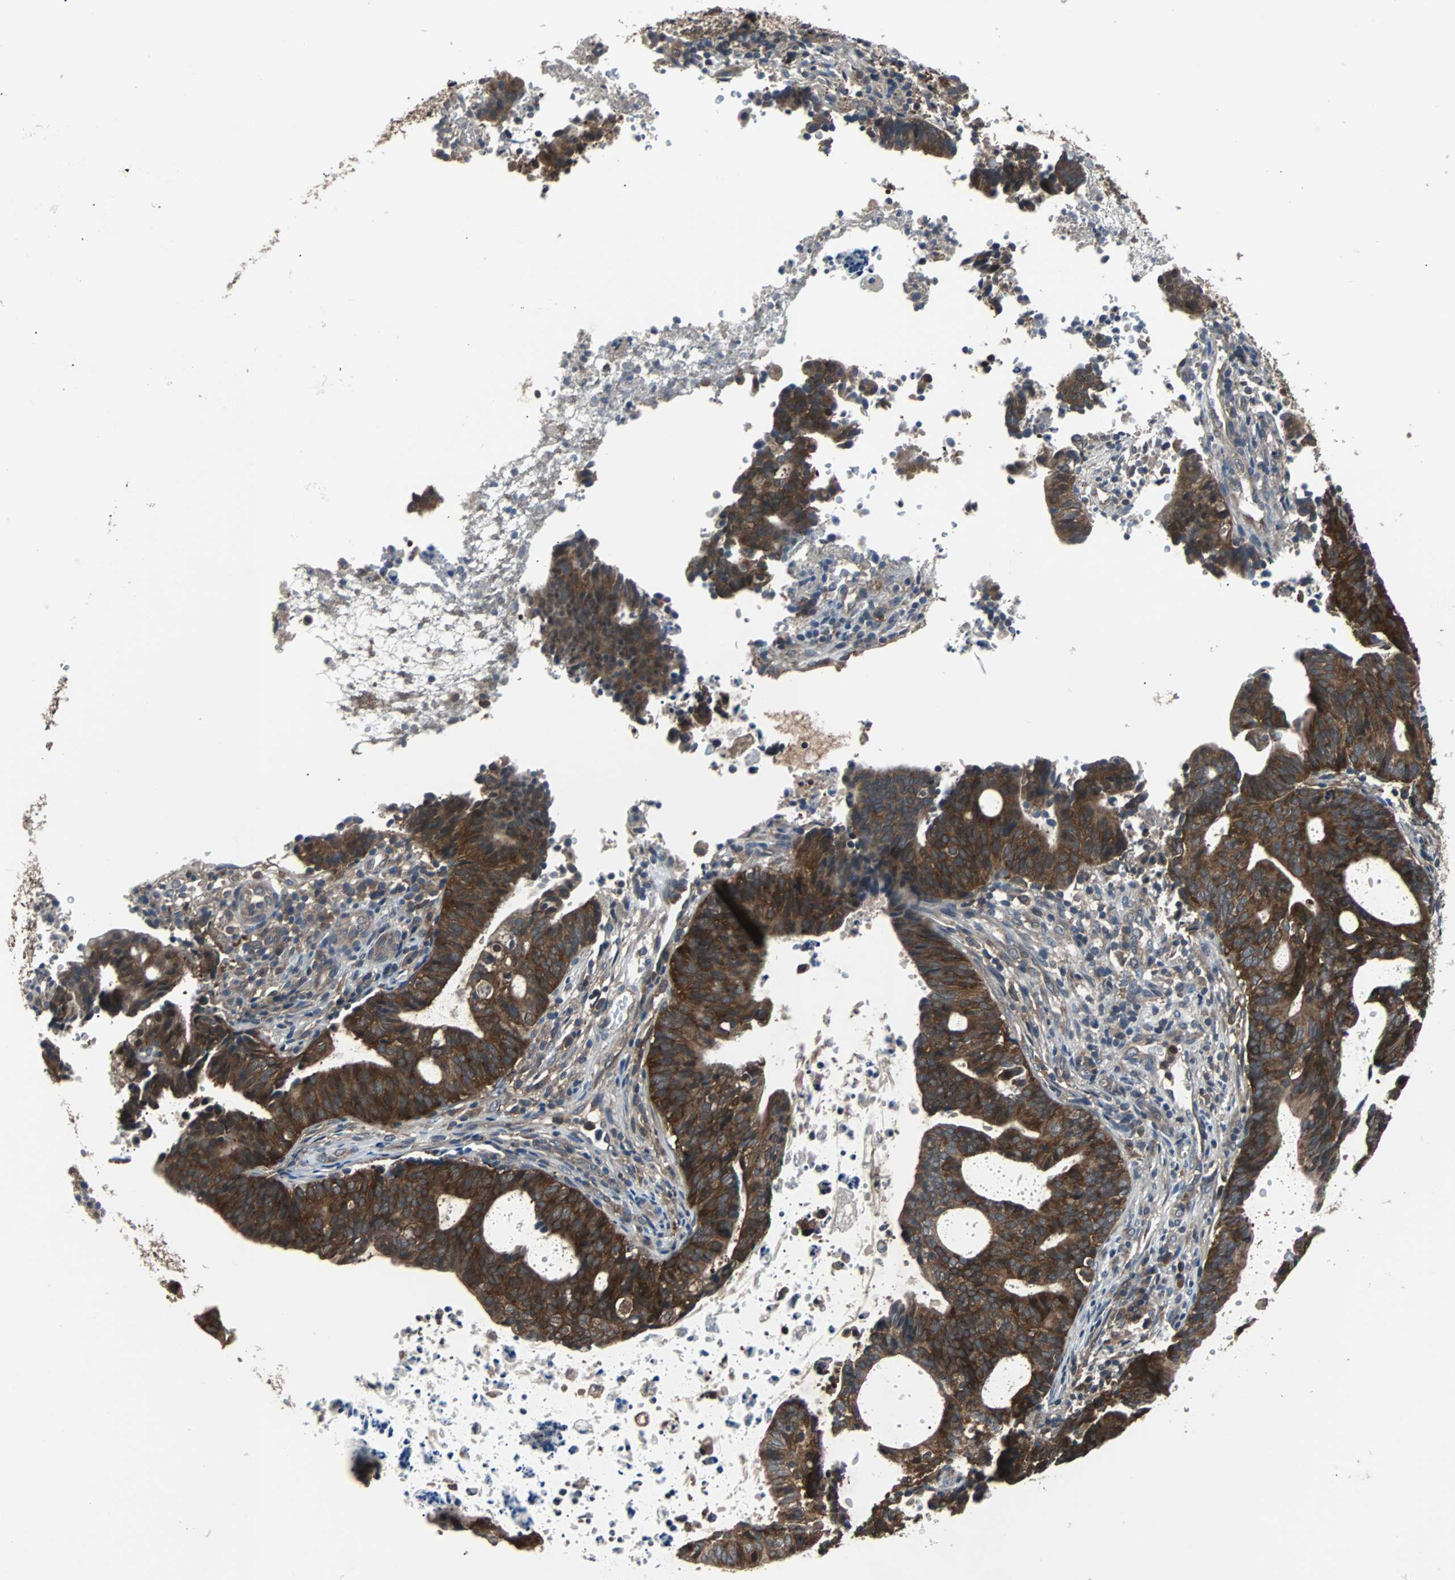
{"staining": {"intensity": "strong", "quantity": ">75%", "location": "cytoplasmic/membranous"}, "tissue": "endometrial cancer", "cell_type": "Tumor cells", "image_type": "cancer", "snomed": [{"axis": "morphology", "description": "Adenocarcinoma, NOS"}, {"axis": "topography", "description": "Uterus"}], "caption": "Immunohistochemical staining of endometrial cancer reveals strong cytoplasmic/membranous protein expression in about >75% of tumor cells.", "gene": "PAK1", "patient": {"sex": "female", "age": 83}}